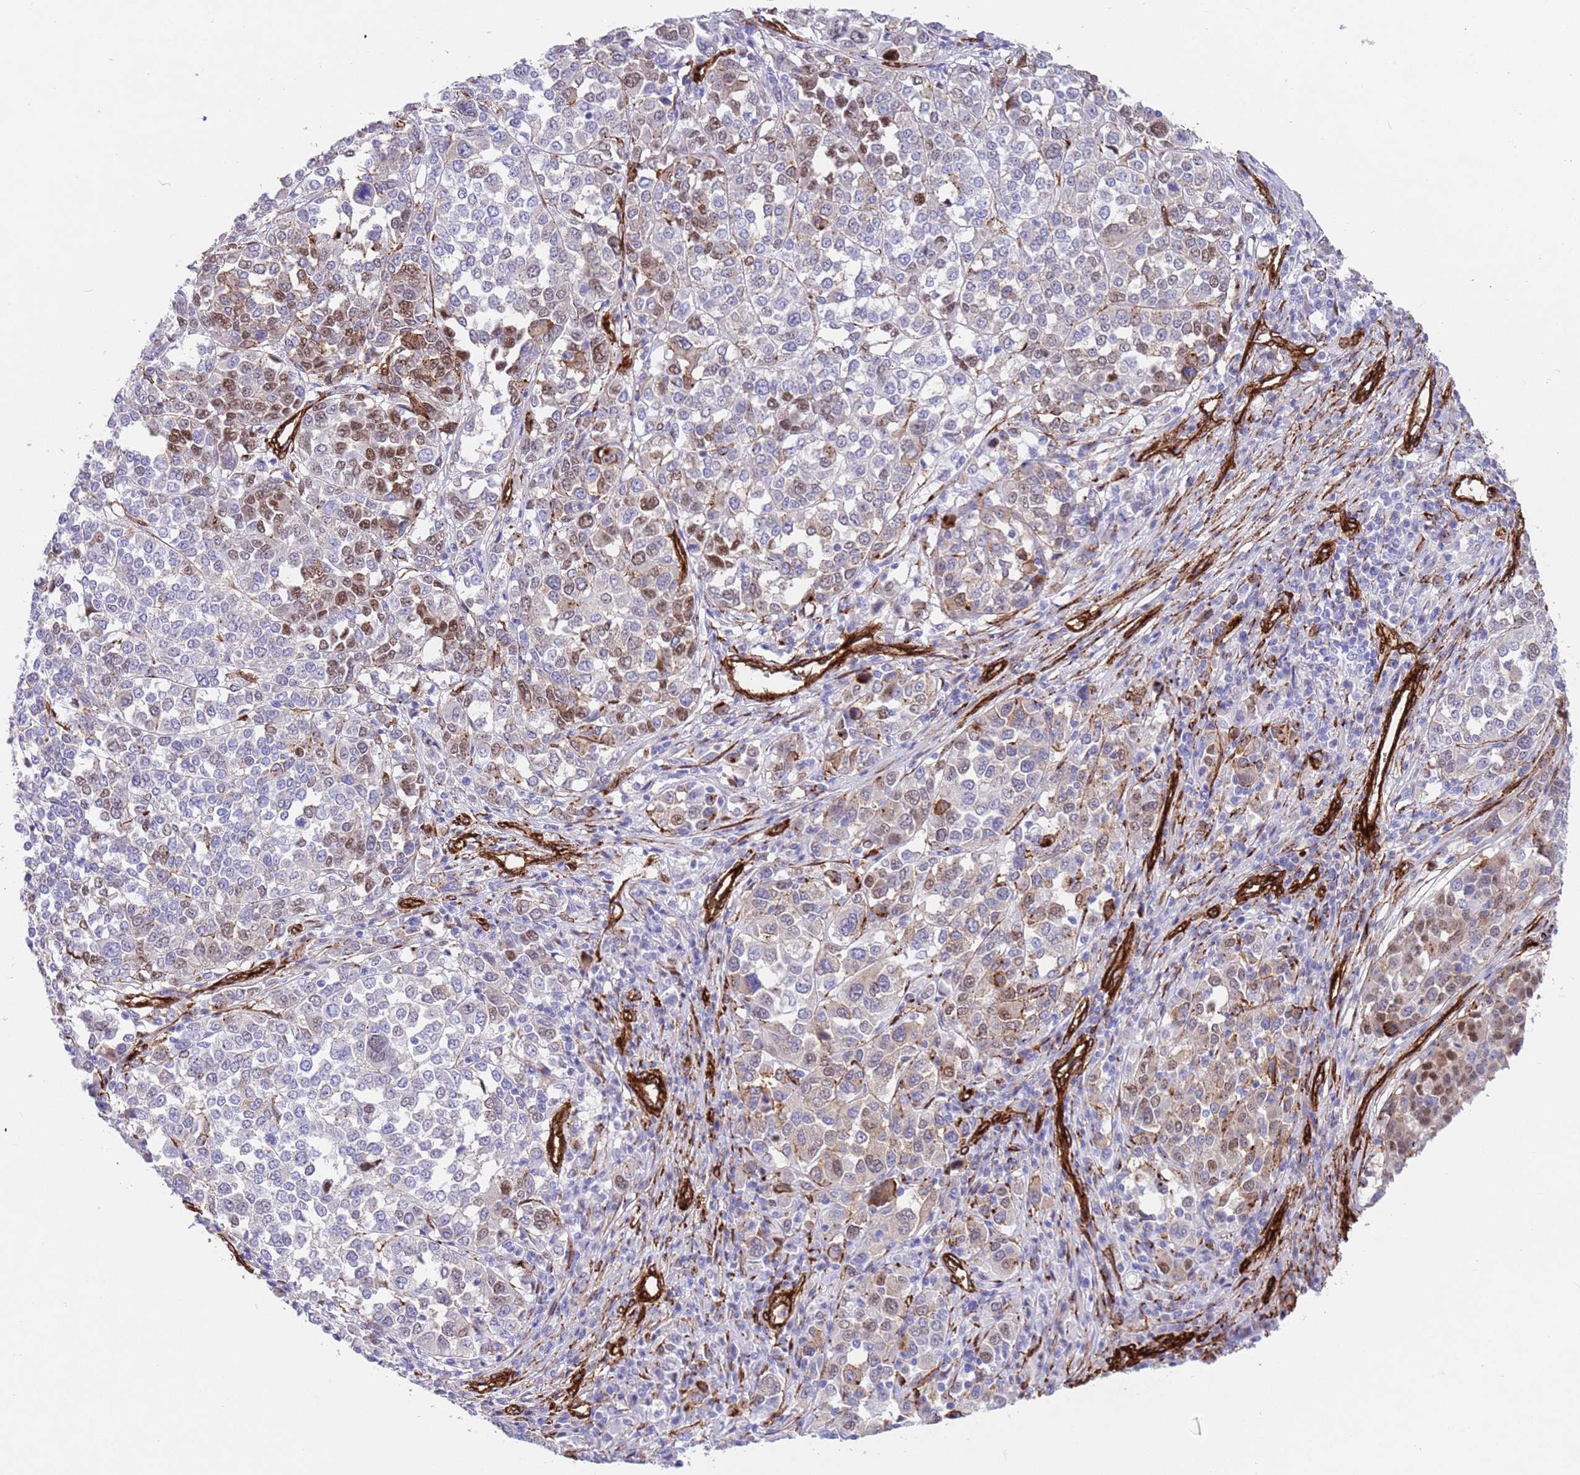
{"staining": {"intensity": "moderate", "quantity": "<25%", "location": "nuclear"}, "tissue": "melanoma", "cell_type": "Tumor cells", "image_type": "cancer", "snomed": [{"axis": "morphology", "description": "Malignant melanoma, Metastatic site"}, {"axis": "topography", "description": "Lymph node"}], "caption": "DAB (3,3'-diaminobenzidine) immunohistochemical staining of malignant melanoma (metastatic site) demonstrates moderate nuclear protein expression in about <25% of tumor cells.", "gene": "CAV2", "patient": {"sex": "male", "age": 44}}